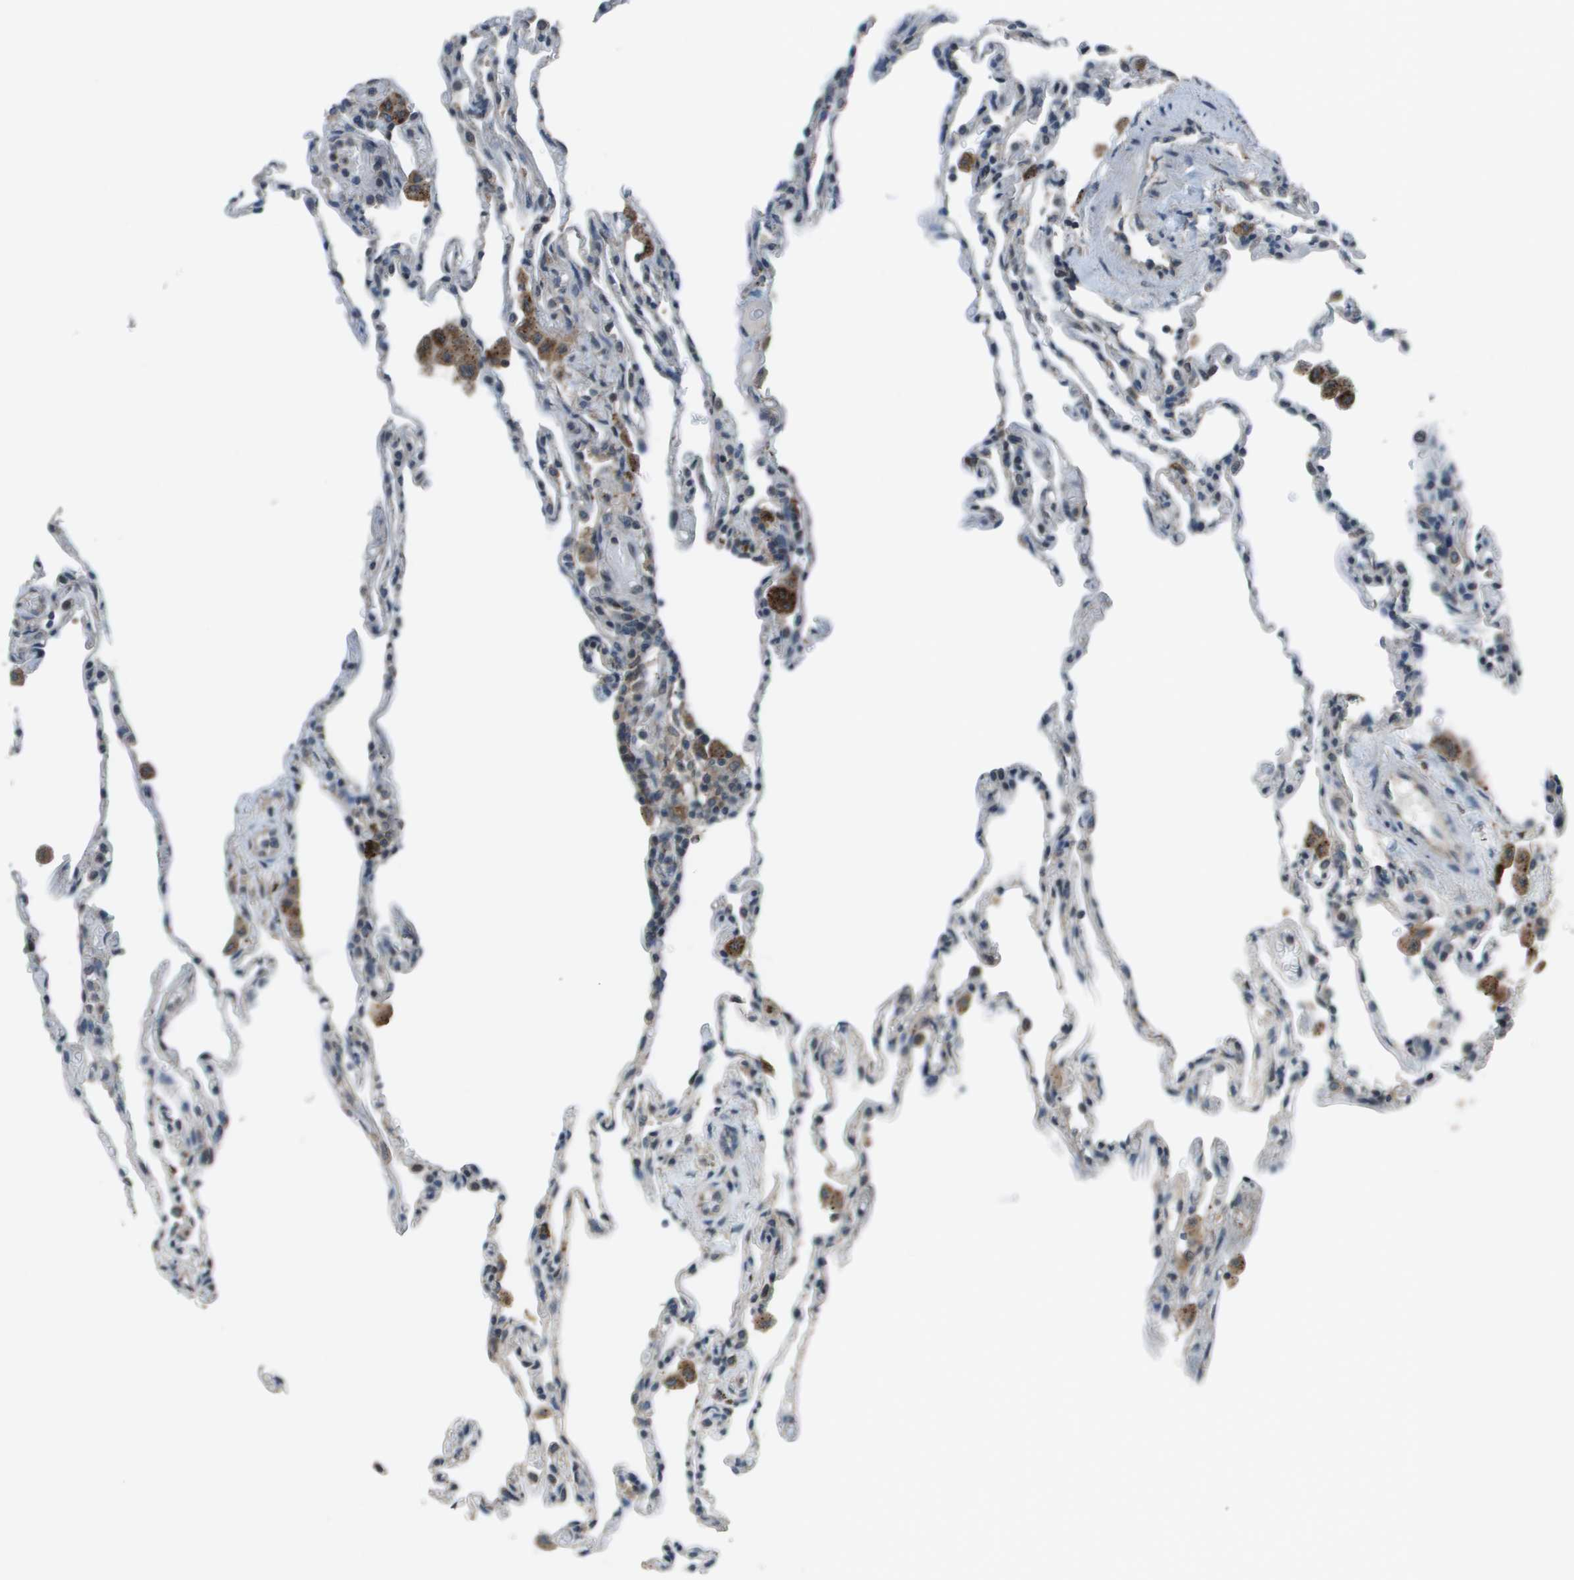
{"staining": {"intensity": "negative", "quantity": "none", "location": "none"}, "tissue": "lung", "cell_type": "Alveolar cells", "image_type": "normal", "snomed": [{"axis": "morphology", "description": "Normal tissue, NOS"}, {"axis": "topography", "description": "Lung"}], "caption": "IHC photomicrograph of benign human lung stained for a protein (brown), which exhibits no positivity in alveolar cells.", "gene": "GOSR2", "patient": {"sex": "male", "age": 59}}